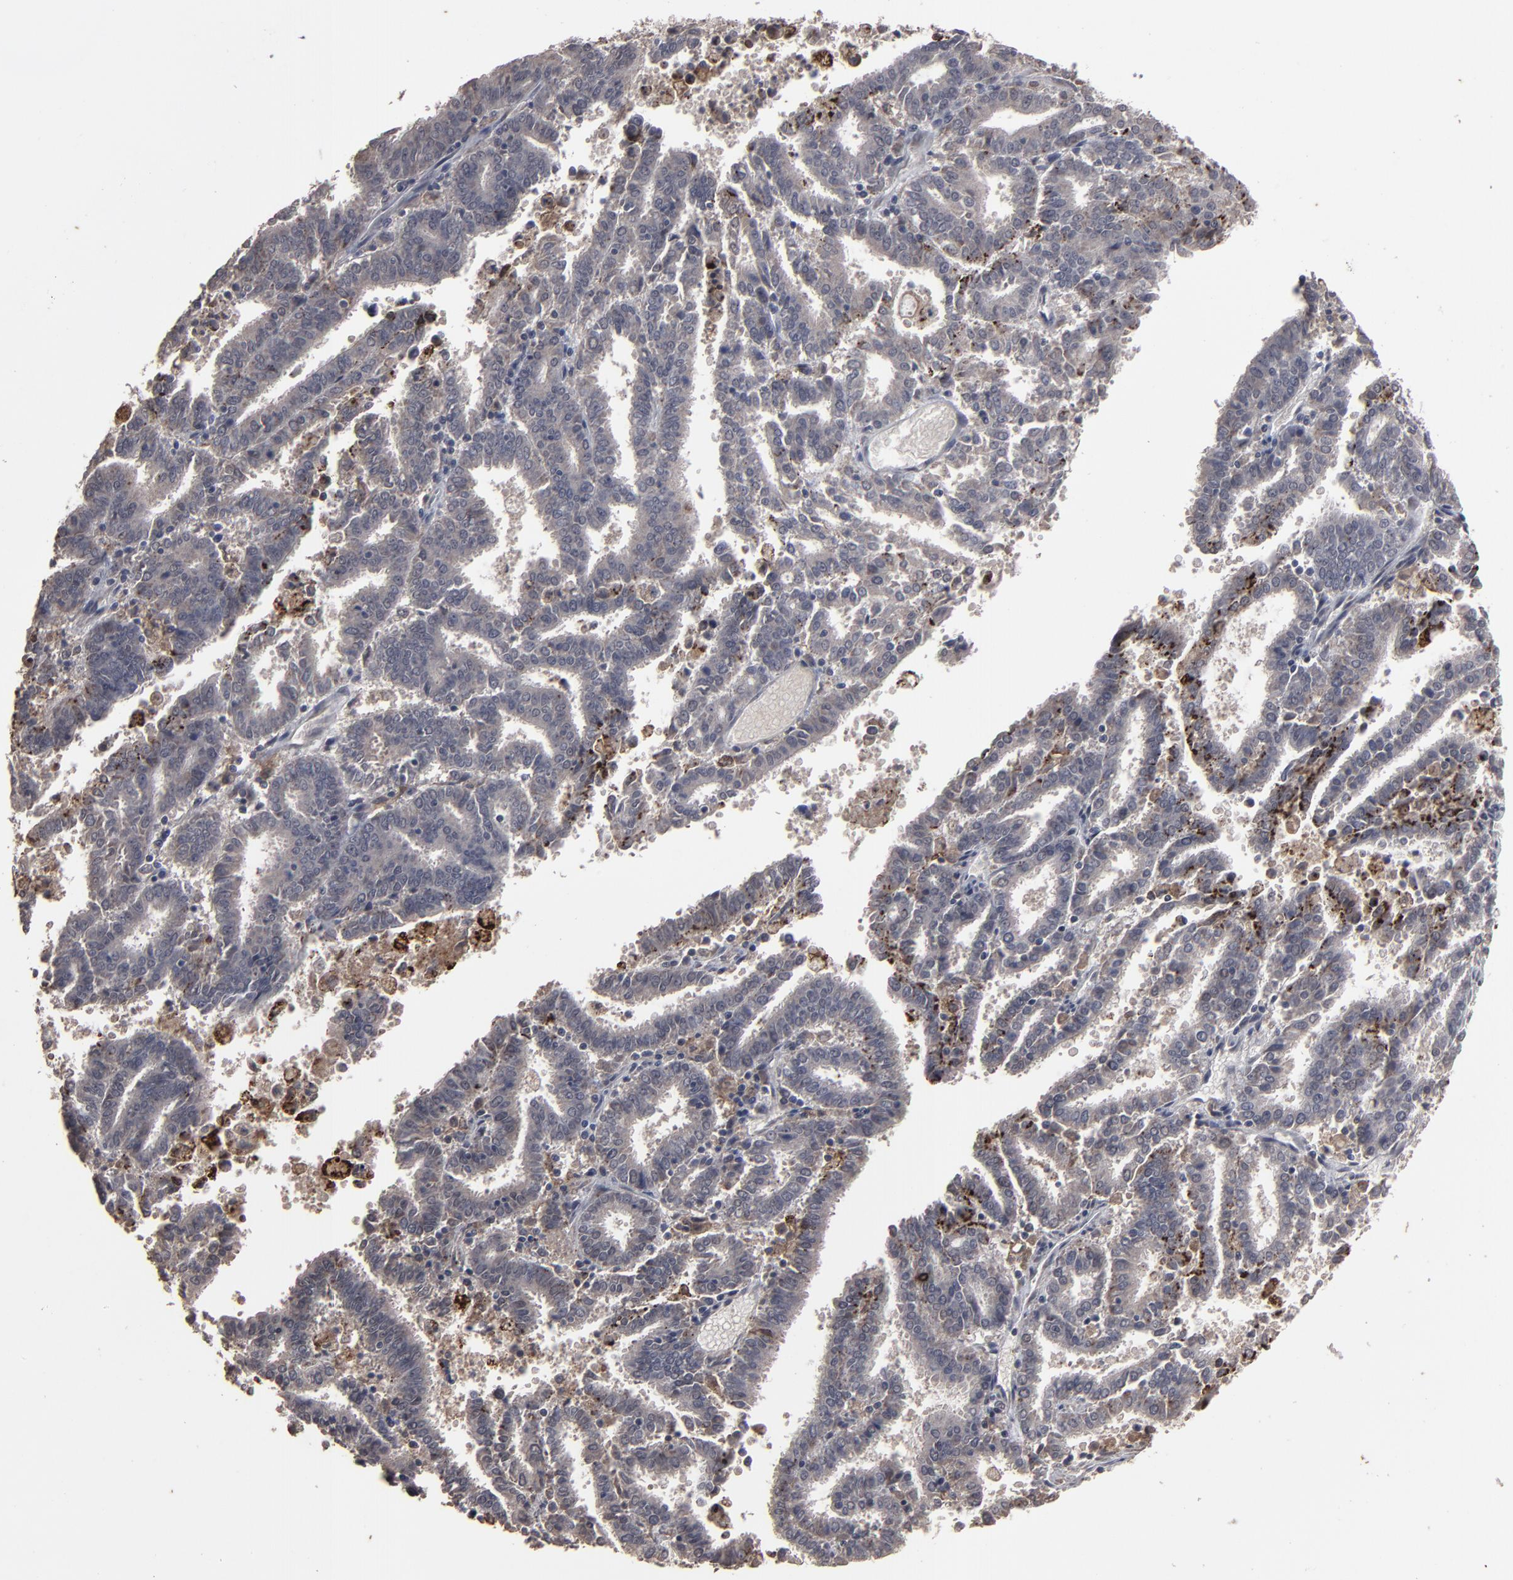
{"staining": {"intensity": "weak", "quantity": "25%-75%", "location": "cytoplasmic/membranous,nuclear"}, "tissue": "endometrial cancer", "cell_type": "Tumor cells", "image_type": "cancer", "snomed": [{"axis": "morphology", "description": "Adenocarcinoma, NOS"}, {"axis": "topography", "description": "Uterus"}], "caption": "An immunohistochemistry histopathology image of neoplastic tissue is shown. Protein staining in brown highlights weak cytoplasmic/membranous and nuclear positivity in endometrial adenocarcinoma within tumor cells. (DAB IHC, brown staining for protein, blue staining for nuclei).", "gene": "SLC22A17", "patient": {"sex": "female", "age": 83}}